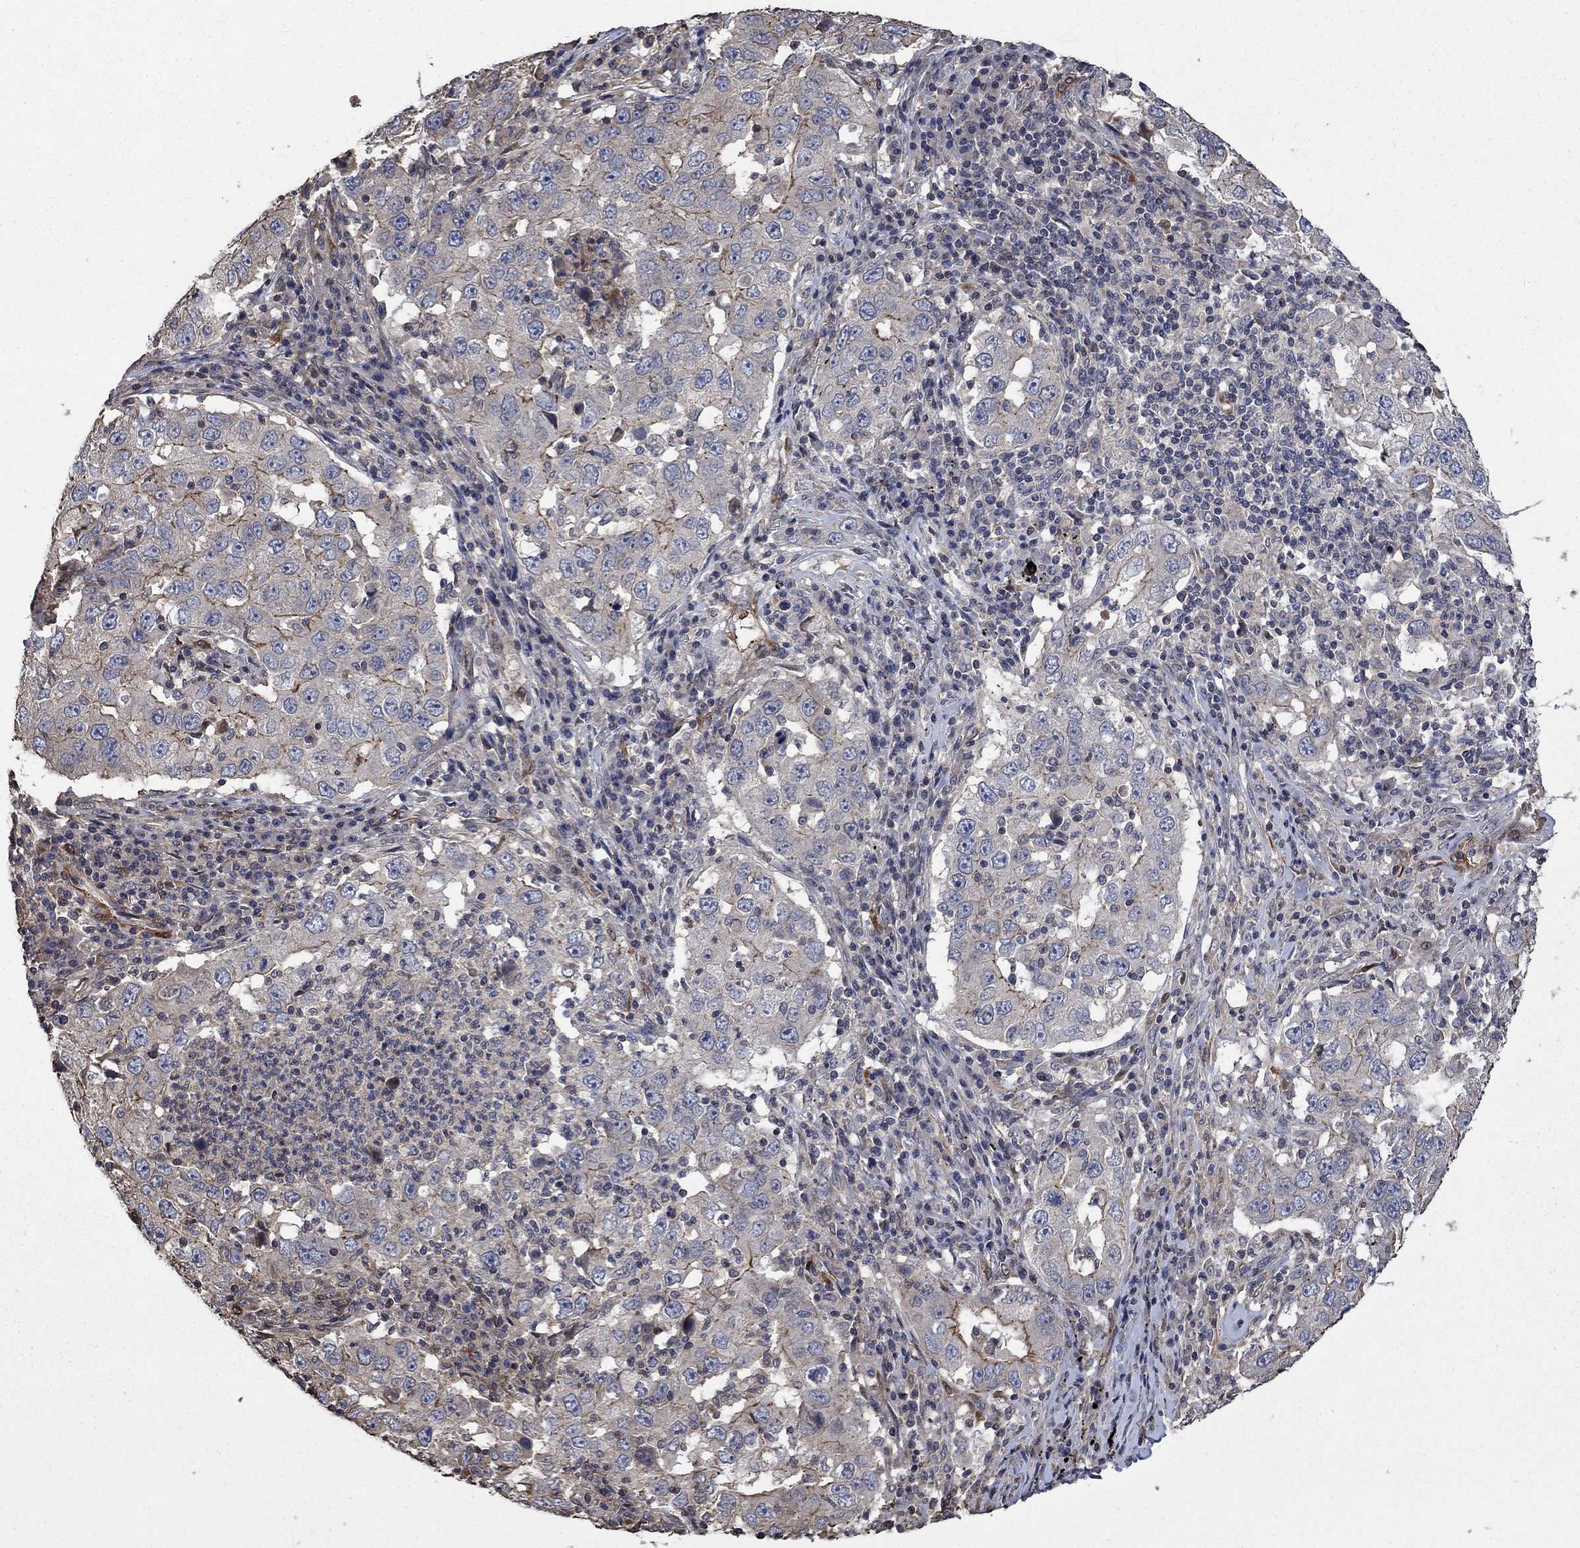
{"staining": {"intensity": "moderate", "quantity": "<25%", "location": "cytoplasmic/membranous"}, "tissue": "lung cancer", "cell_type": "Tumor cells", "image_type": "cancer", "snomed": [{"axis": "morphology", "description": "Adenocarcinoma, NOS"}, {"axis": "topography", "description": "Lung"}], "caption": "Protein analysis of lung cancer (adenocarcinoma) tissue shows moderate cytoplasmic/membranous positivity in about <25% of tumor cells. (Stains: DAB (3,3'-diaminobenzidine) in brown, nuclei in blue, Microscopy: brightfield microscopy at high magnification).", "gene": "PDE3A", "patient": {"sex": "male", "age": 73}}